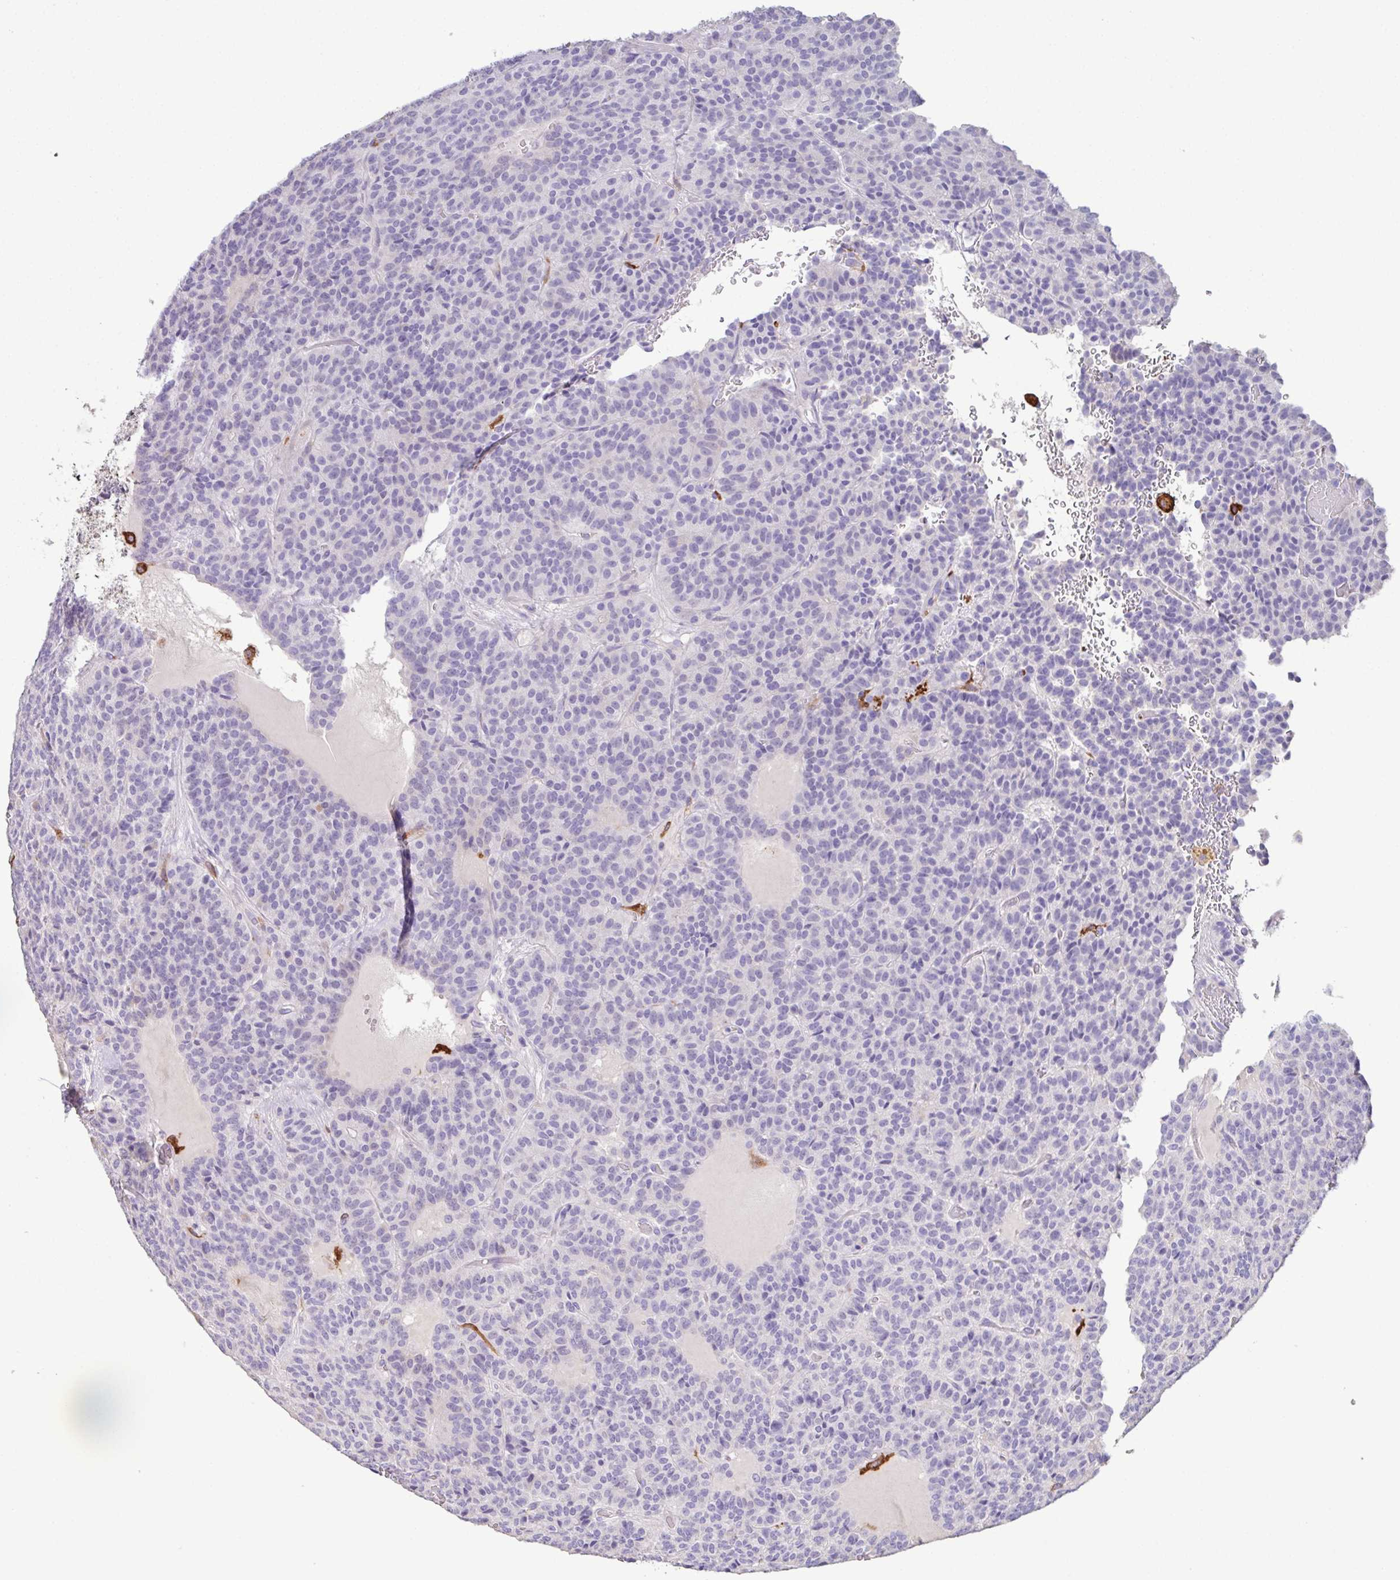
{"staining": {"intensity": "negative", "quantity": "none", "location": "none"}, "tissue": "carcinoid", "cell_type": "Tumor cells", "image_type": "cancer", "snomed": [{"axis": "morphology", "description": "Carcinoid, malignant, NOS"}, {"axis": "topography", "description": "Lung"}], "caption": "The immunohistochemistry histopathology image has no significant expression in tumor cells of malignant carcinoid tissue. Nuclei are stained in blue.", "gene": "MARCO", "patient": {"sex": "male", "age": 70}}